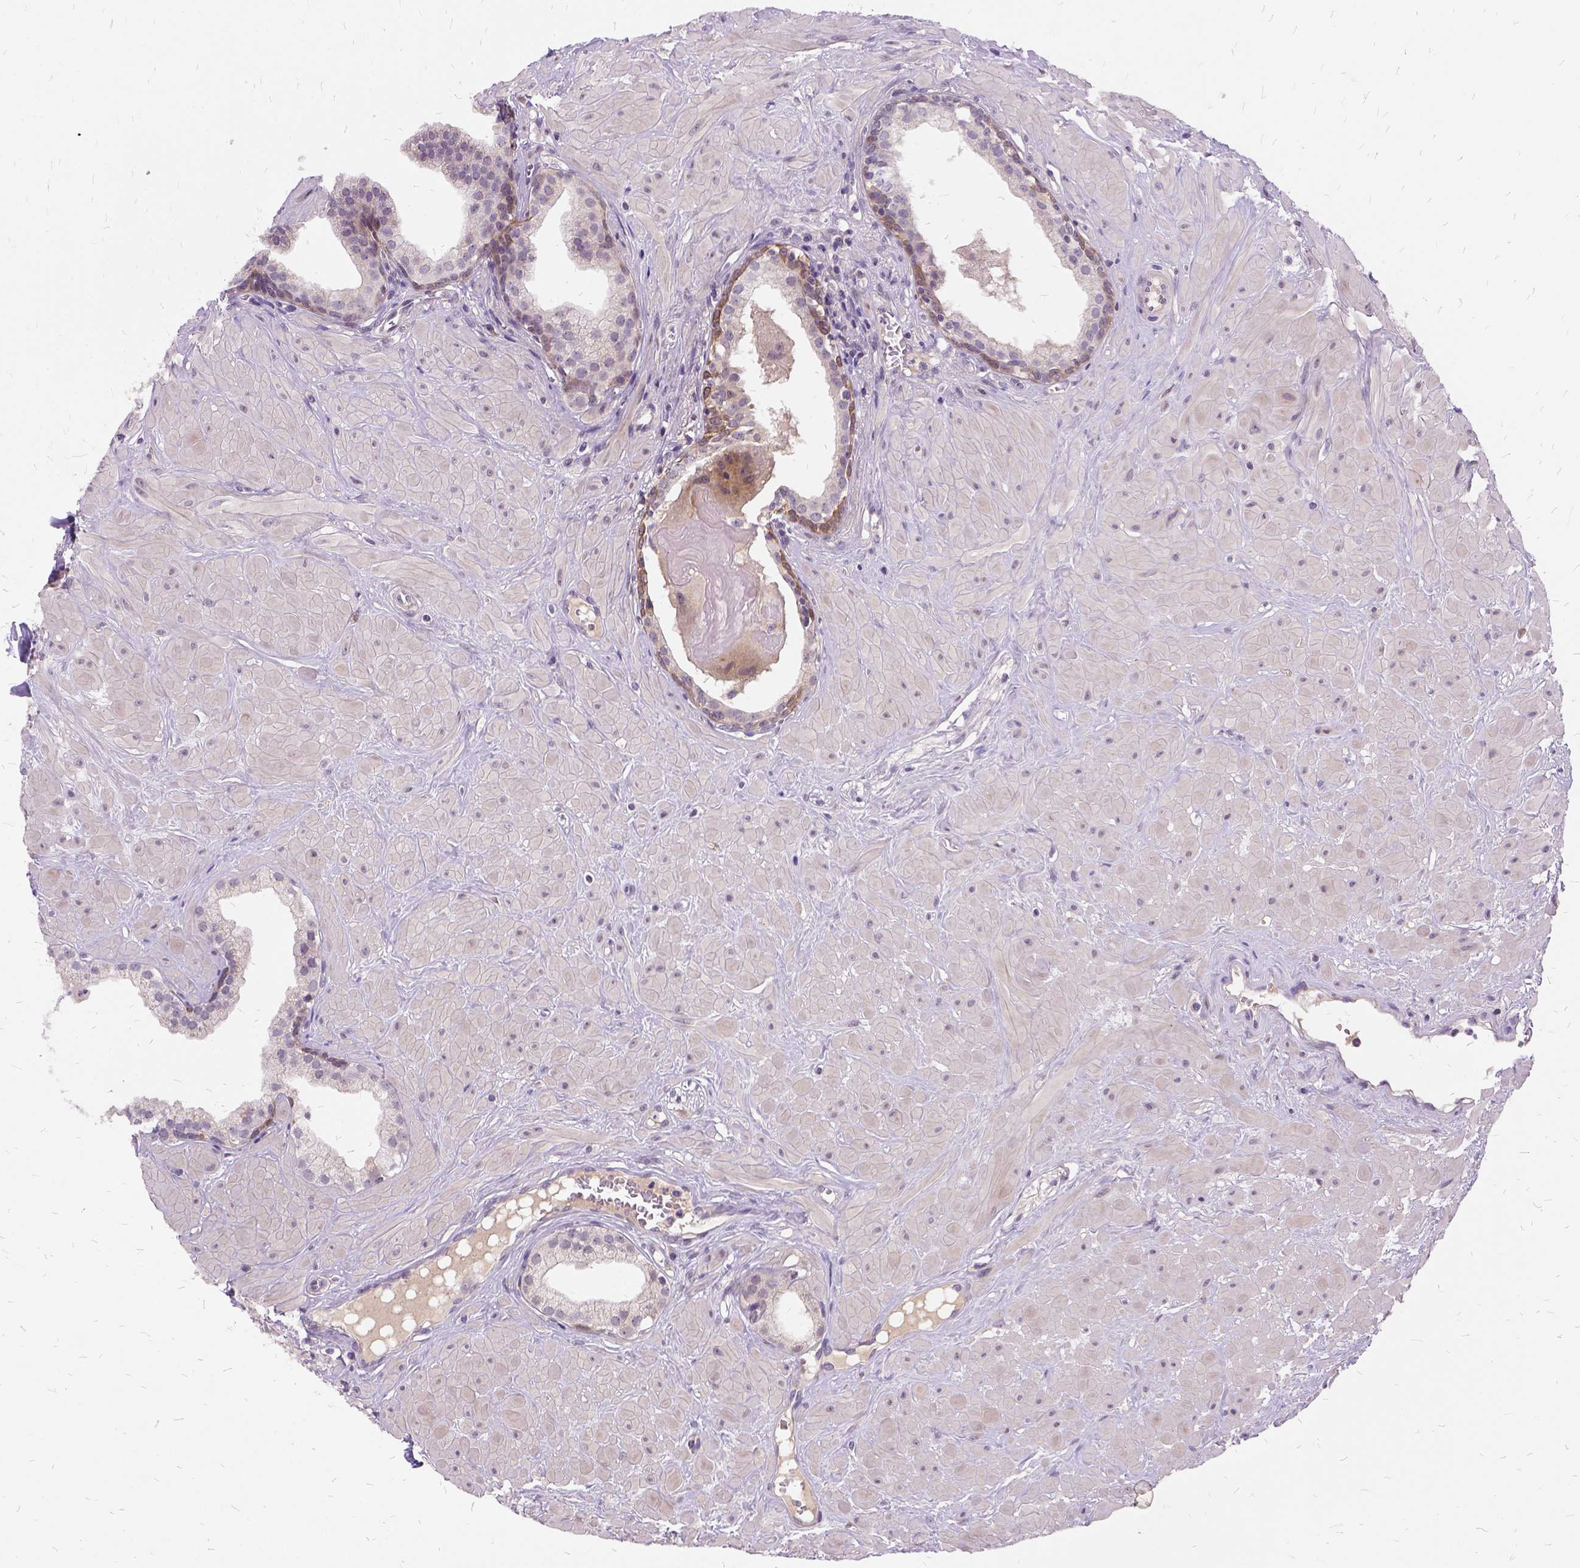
{"staining": {"intensity": "moderate", "quantity": "<25%", "location": "cytoplasmic/membranous"}, "tissue": "prostate", "cell_type": "Glandular cells", "image_type": "normal", "snomed": [{"axis": "morphology", "description": "Normal tissue, NOS"}, {"axis": "topography", "description": "Prostate"}], "caption": "Prostate stained with a brown dye demonstrates moderate cytoplasmic/membranous positive expression in approximately <25% of glandular cells.", "gene": "ILRUN", "patient": {"sex": "male", "age": 48}}